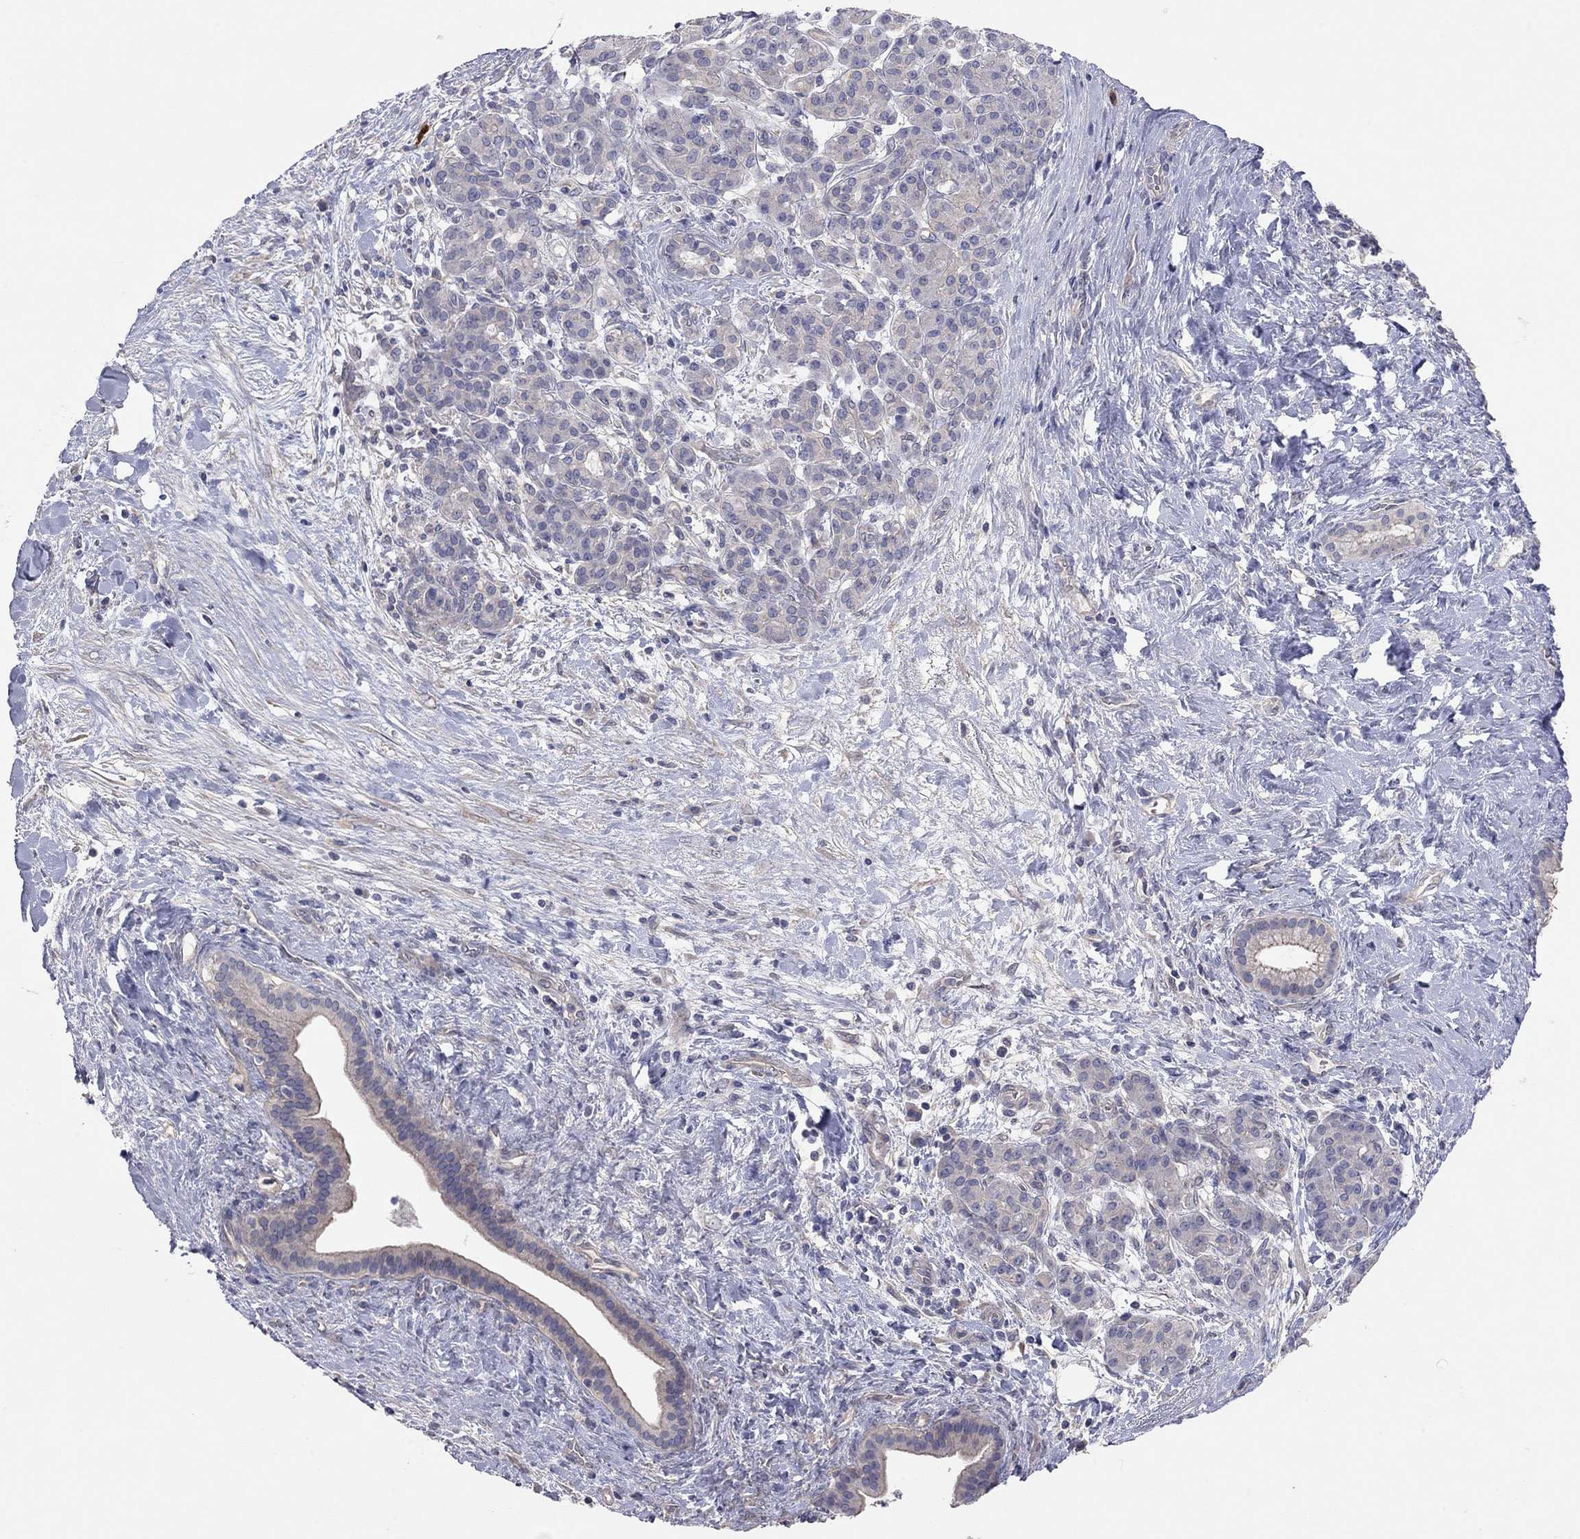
{"staining": {"intensity": "weak", "quantity": "25%-75%", "location": "cytoplasmic/membranous"}, "tissue": "pancreatic cancer", "cell_type": "Tumor cells", "image_type": "cancer", "snomed": [{"axis": "morphology", "description": "Adenocarcinoma, NOS"}, {"axis": "topography", "description": "Pancreas"}], "caption": "DAB immunohistochemical staining of human pancreatic cancer (adenocarcinoma) displays weak cytoplasmic/membranous protein positivity in approximately 25%-75% of tumor cells.", "gene": "KCNB1", "patient": {"sex": "male", "age": 44}}